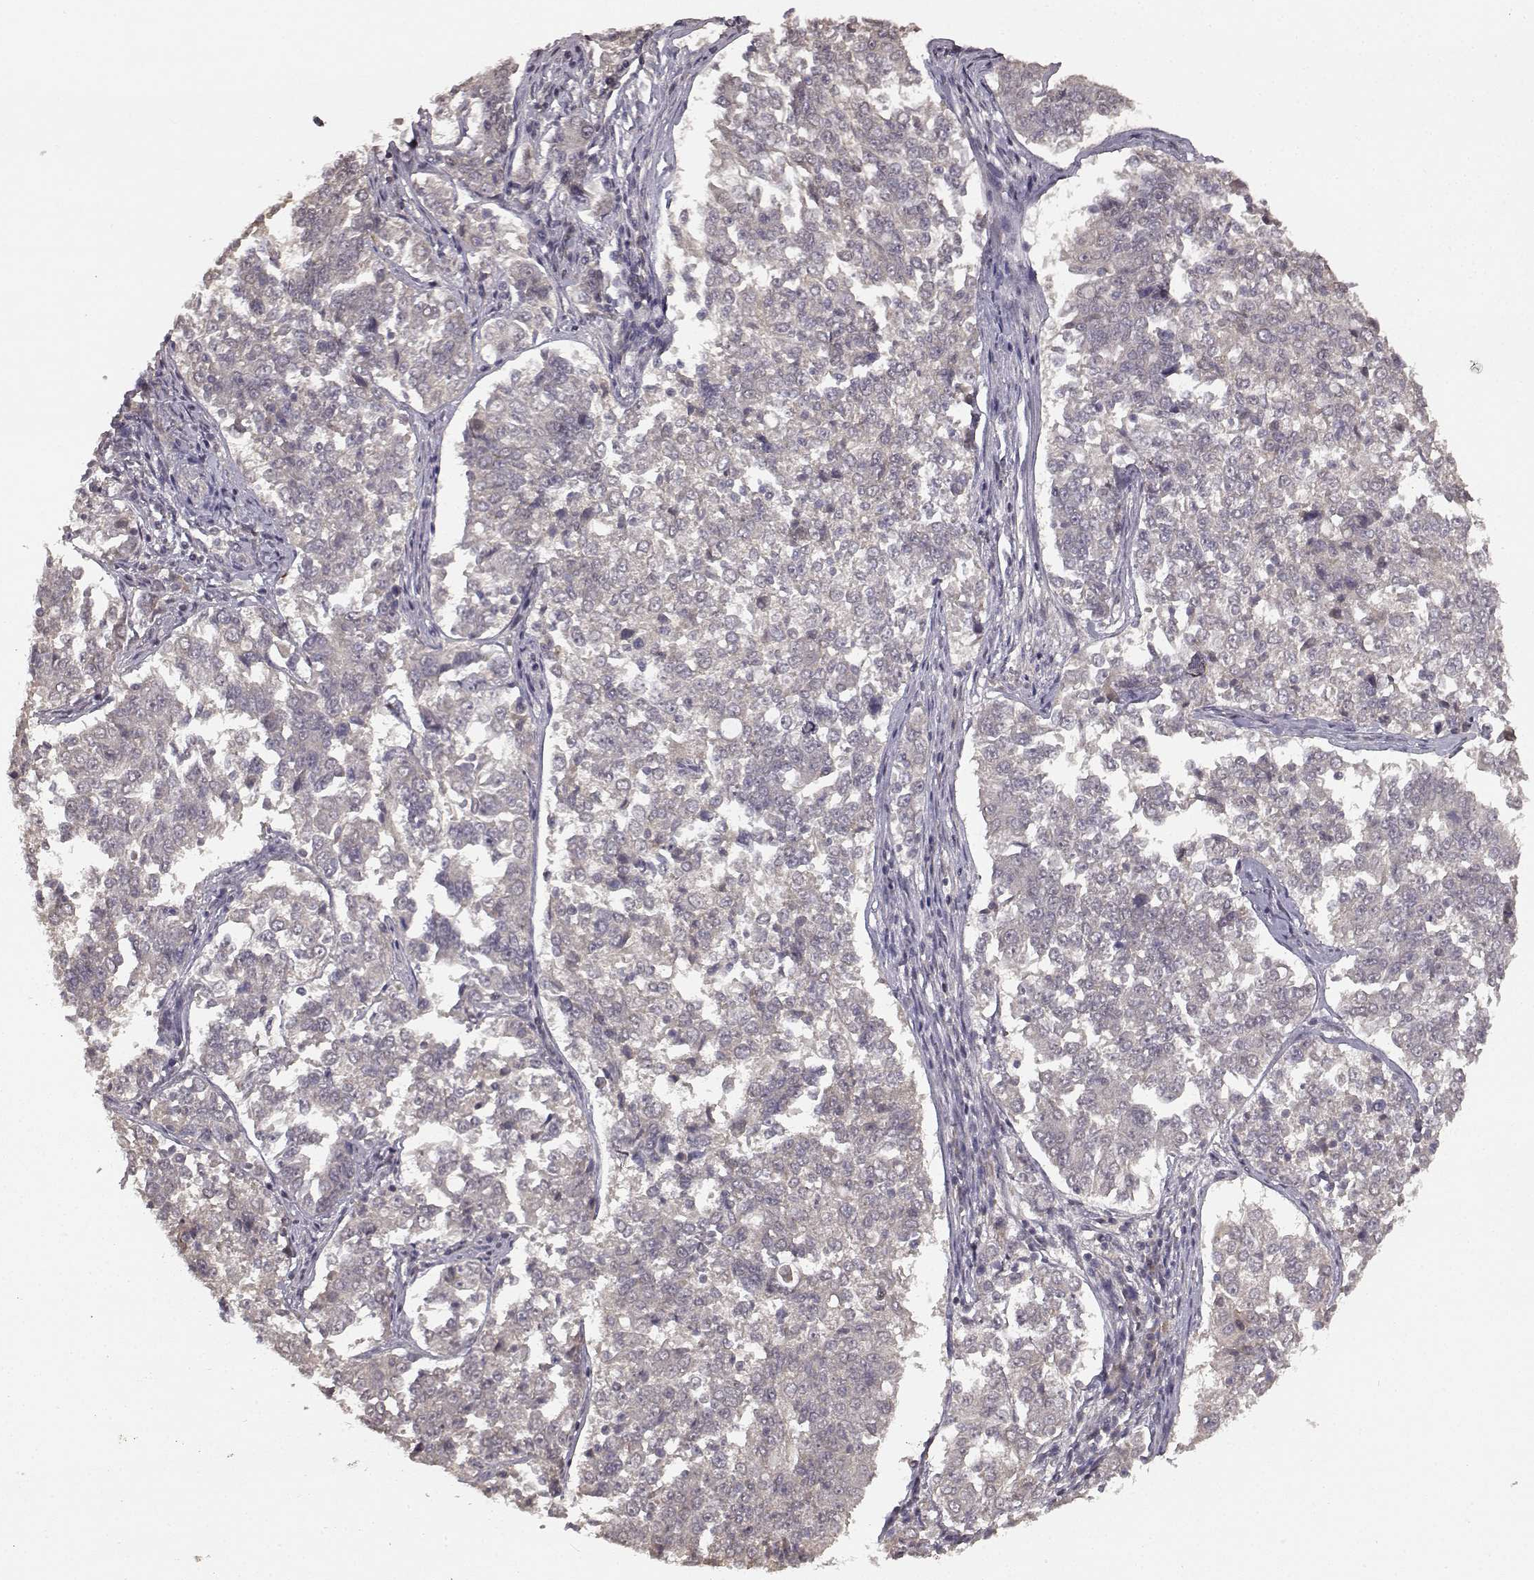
{"staining": {"intensity": "negative", "quantity": "none", "location": "none"}, "tissue": "endometrial cancer", "cell_type": "Tumor cells", "image_type": "cancer", "snomed": [{"axis": "morphology", "description": "Adenocarcinoma, NOS"}, {"axis": "topography", "description": "Endometrium"}], "caption": "A high-resolution micrograph shows IHC staining of endometrial cancer, which shows no significant expression in tumor cells.", "gene": "NTRK2", "patient": {"sex": "female", "age": 43}}